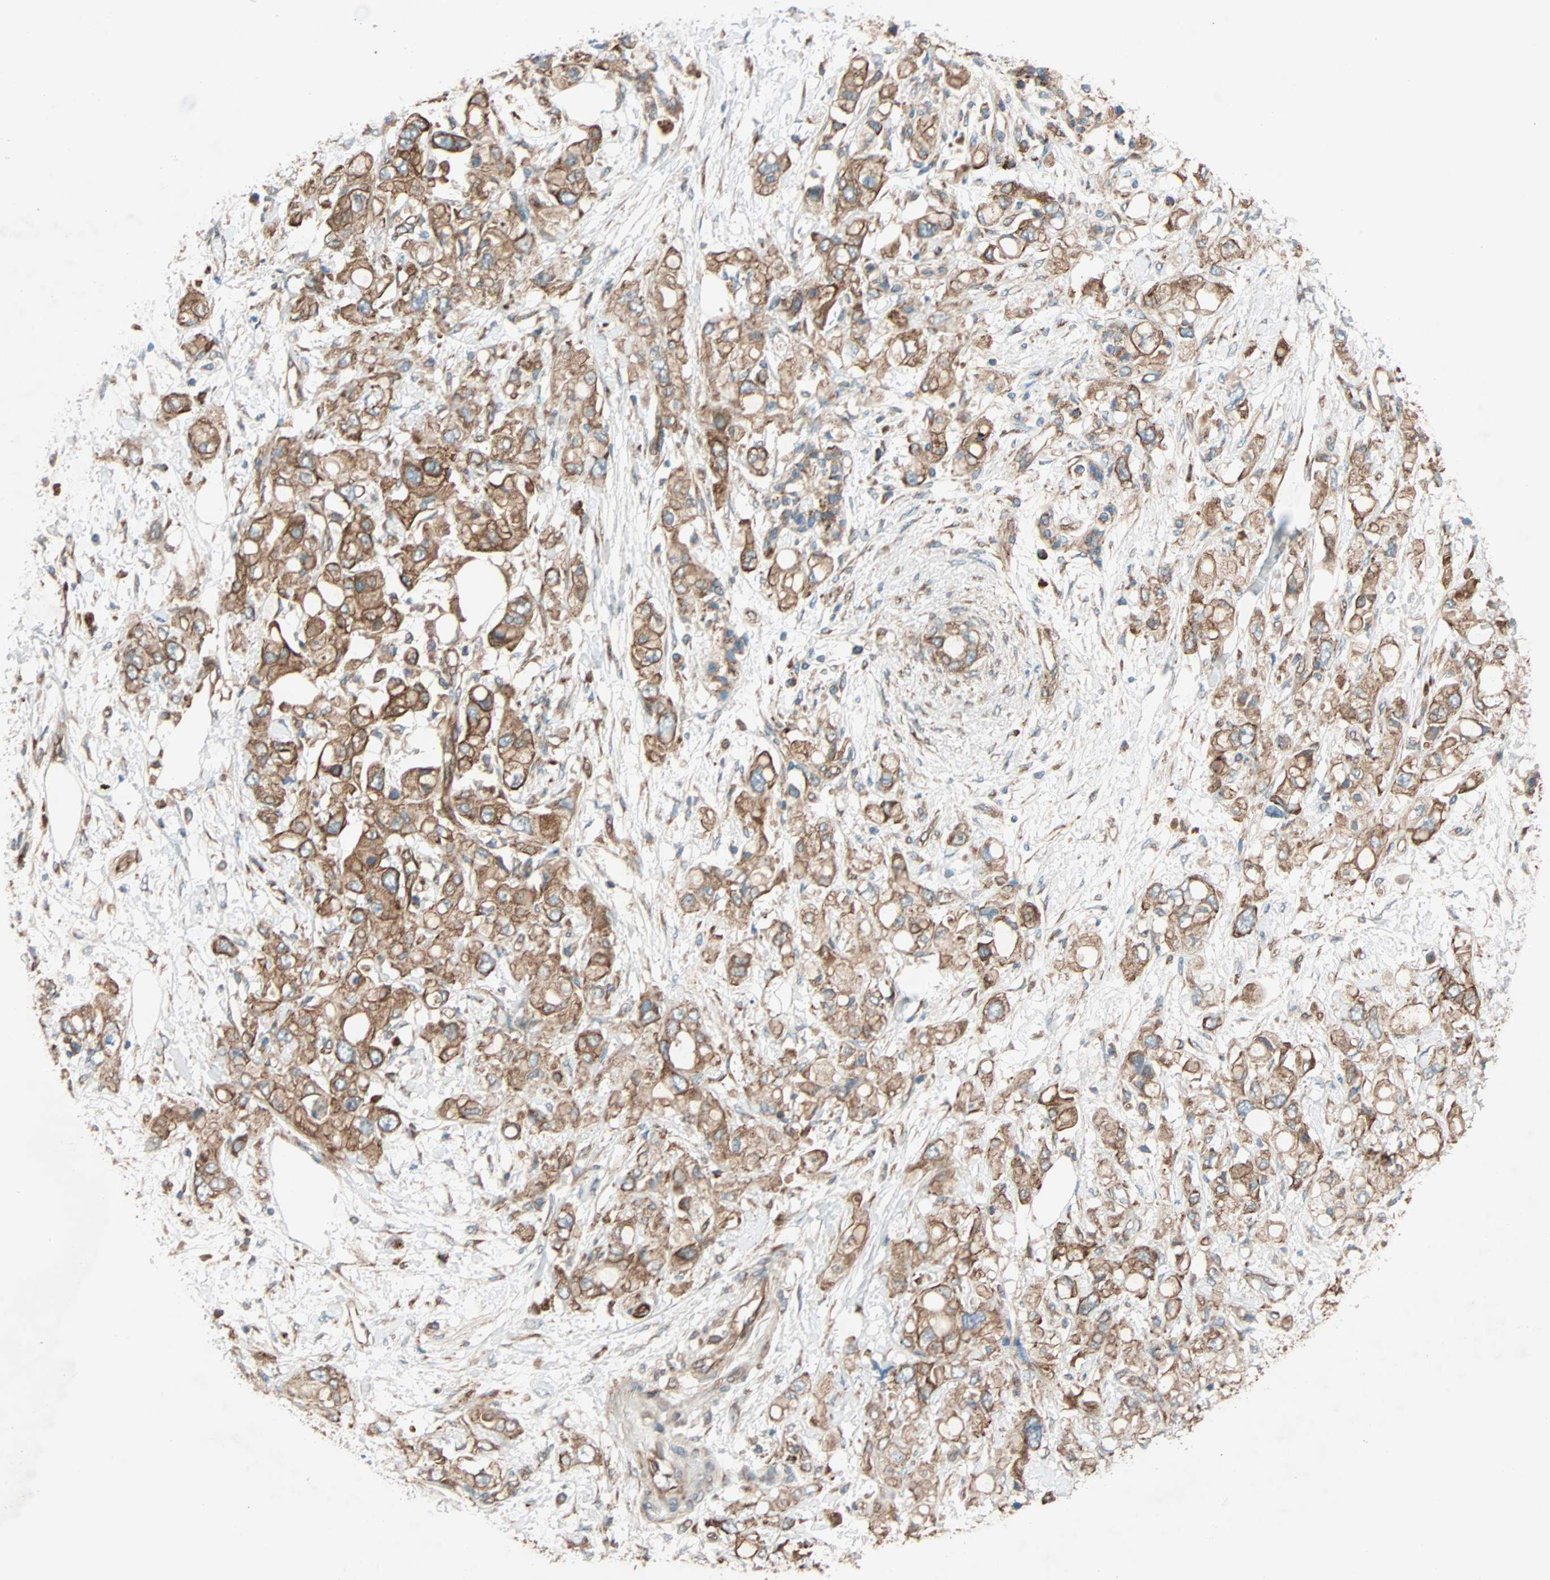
{"staining": {"intensity": "strong", "quantity": ">75%", "location": "cytoplasmic/membranous"}, "tissue": "pancreatic cancer", "cell_type": "Tumor cells", "image_type": "cancer", "snomed": [{"axis": "morphology", "description": "Adenocarcinoma, NOS"}, {"axis": "topography", "description": "Pancreas"}], "caption": "Immunohistochemical staining of pancreatic cancer exhibits strong cytoplasmic/membranous protein expression in about >75% of tumor cells.", "gene": "PHYH", "patient": {"sex": "female", "age": 56}}